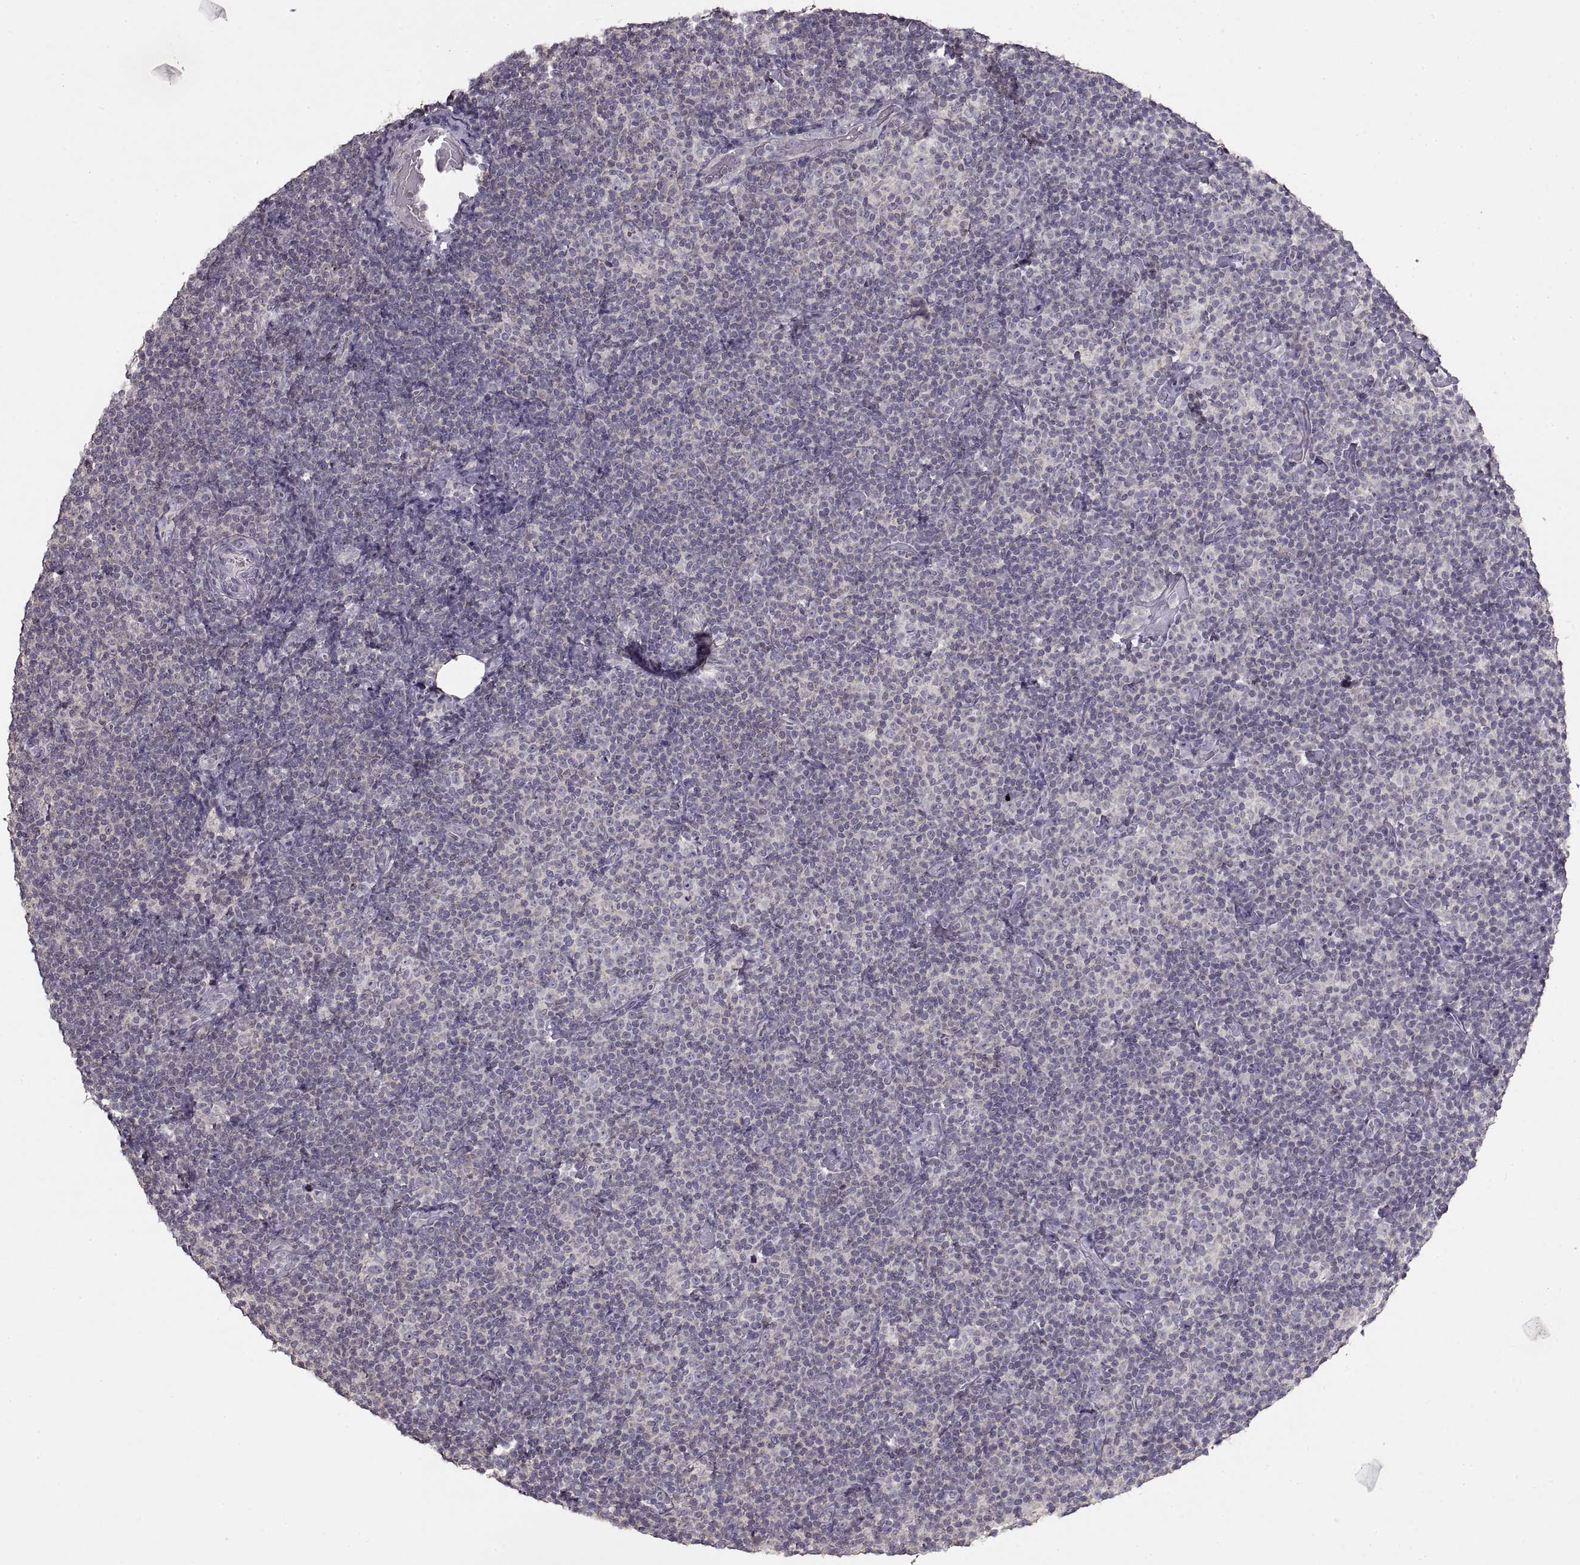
{"staining": {"intensity": "negative", "quantity": "none", "location": "none"}, "tissue": "lymphoma", "cell_type": "Tumor cells", "image_type": "cancer", "snomed": [{"axis": "morphology", "description": "Malignant lymphoma, non-Hodgkin's type, Low grade"}, {"axis": "topography", "description": "Lymph node"}], "caption": "The photomicrograph displays no staining of tumor cells in low-grade malignant lymphoma, non-Hodgkin's type. Brightfield microscopy of IHC stained with DAB (3,3'-diaminobenzidine) (brown) and hematoxylin (blue), captured at high magnification.", "gene": "ADAM11", "patient": {"sex": "male", "age": 81}}